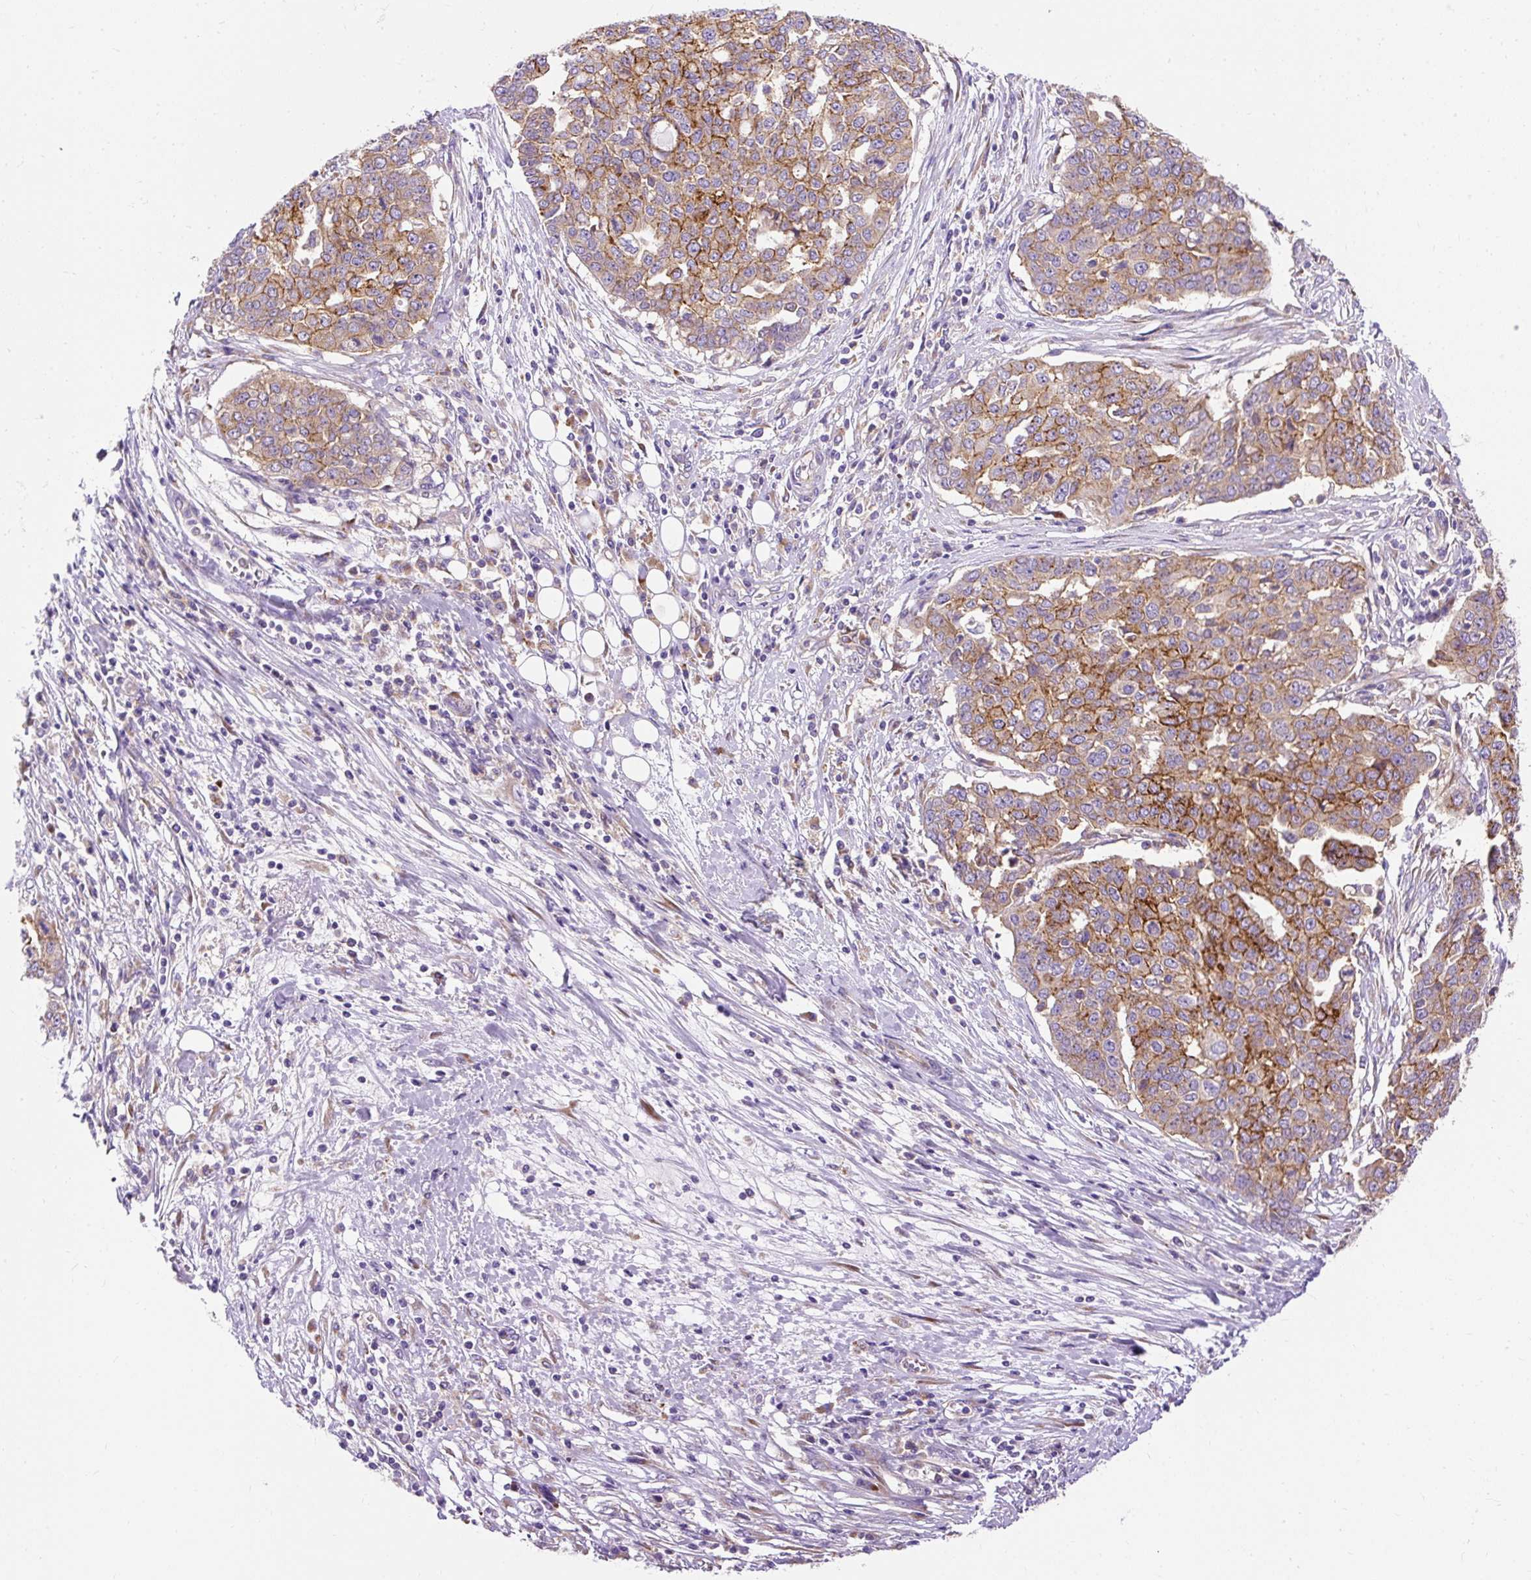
{"staining": {"intensity": "strong", "quantity": ">75%", "location": "cytoplasmic/membranous"}, "tissue": "ovarian cancer", "cell_type": "Tumor cells", "image_type": "cancer", "snomed": [{"axis": "morphology", "description": "Cystadenocarcinoma, serous, NOS"}, {"axis": "topography", "description": "Soft tissue"}, {"axis": "topography", "description": "Ovary"}], "caption": "A photomicrograph of ovarian serous cystadenocarcinoma stained for a protein exhibits strong cytoplasmic/membranous brown staining in tumor cells.", "gene": "OR4K15", "patient": {"sex": "female", "age": 57}}